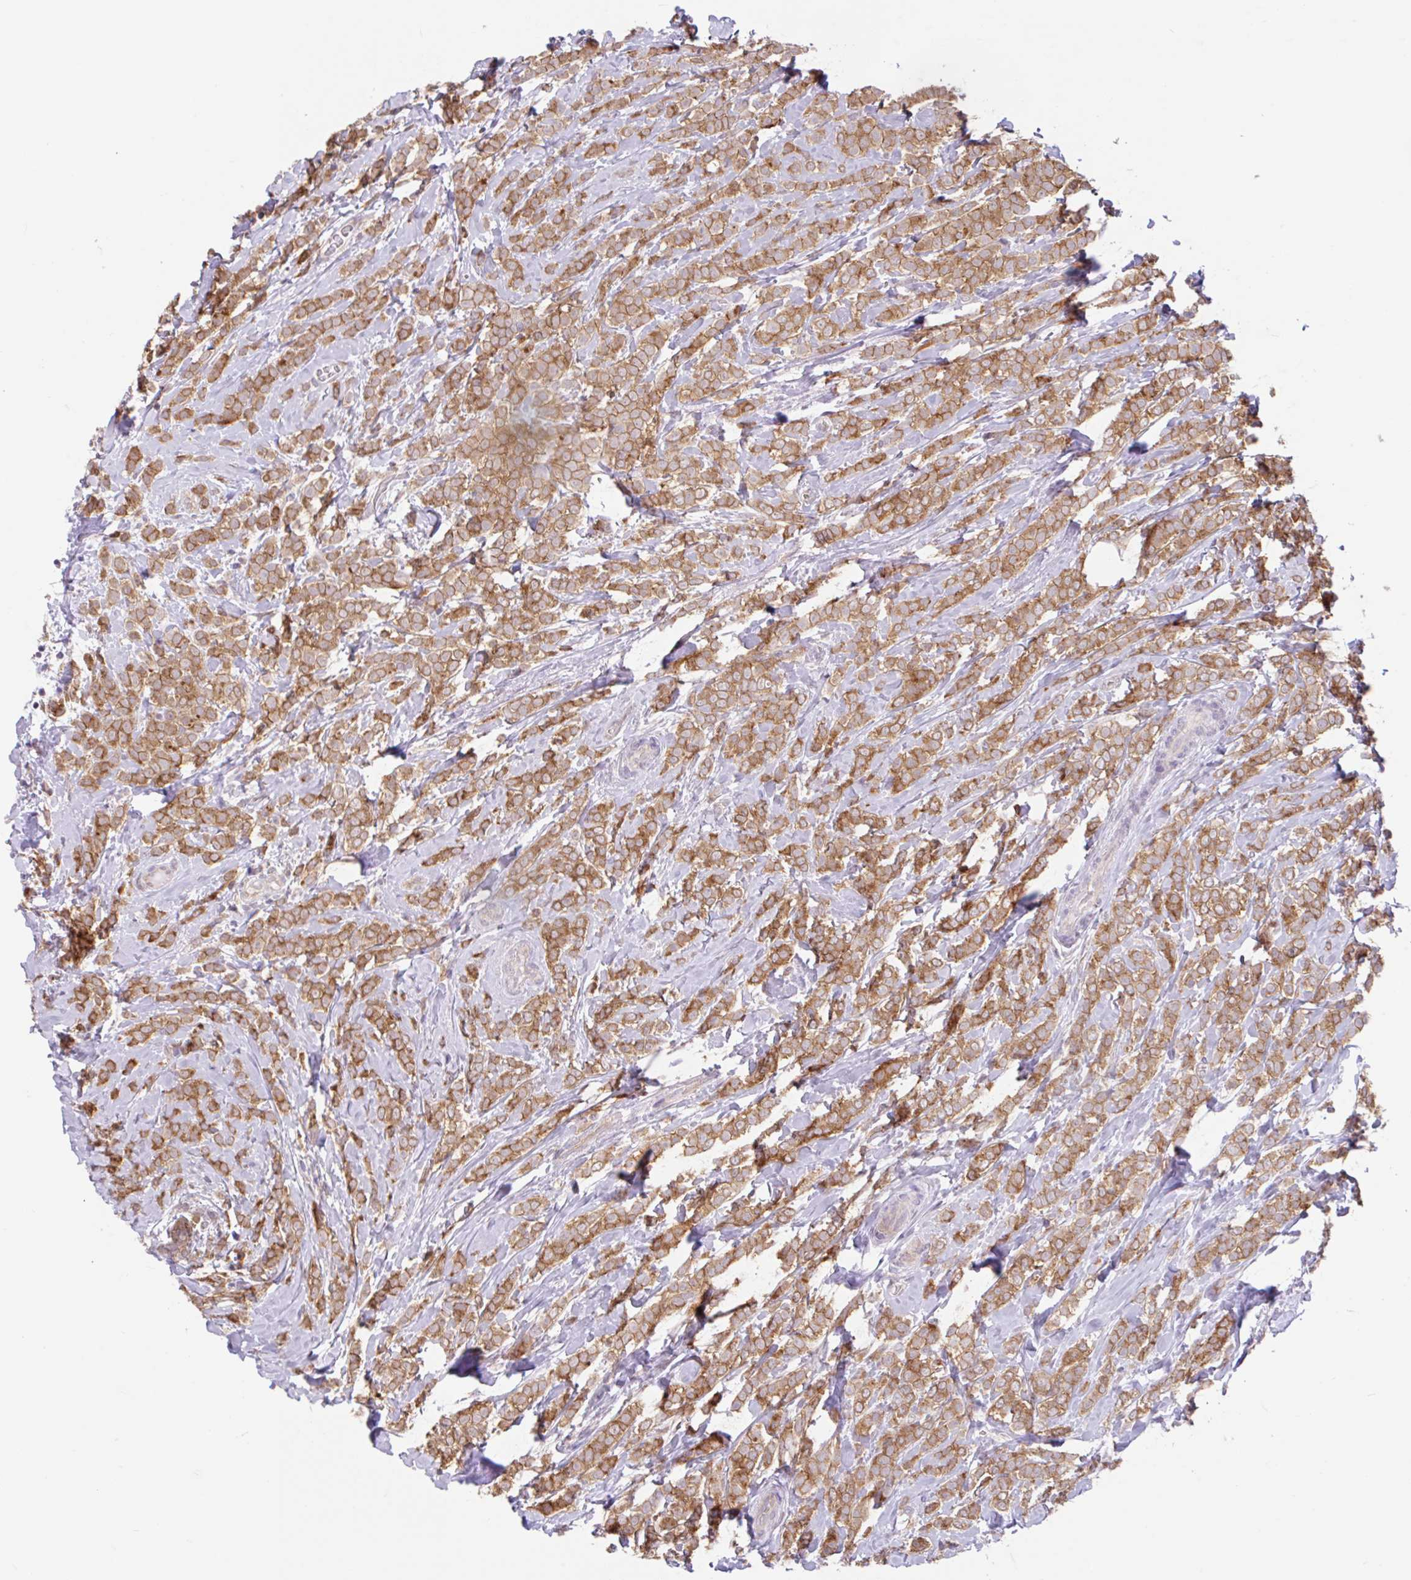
{"staining": {"intensity": "moderate", "quantity": ">75%", "location": "cytoplasmic/membranous"}, "tissue": "breast cancer", "cell_type": "Tumor cells", "image_type": "cancer", "snomed": [{"axis": "morphology", "description": "Lobular carcinoma"}, {"axis": "topography", "description": "Breast"}], "caption": "Human breast lobular carcinoma stained with a brown dye shows moderate cytoplasmic/membranous positive positivity in about >75% of tumor cells.", "gene": "RALBP1", "patient": {"sex": "female", "age": 49}}